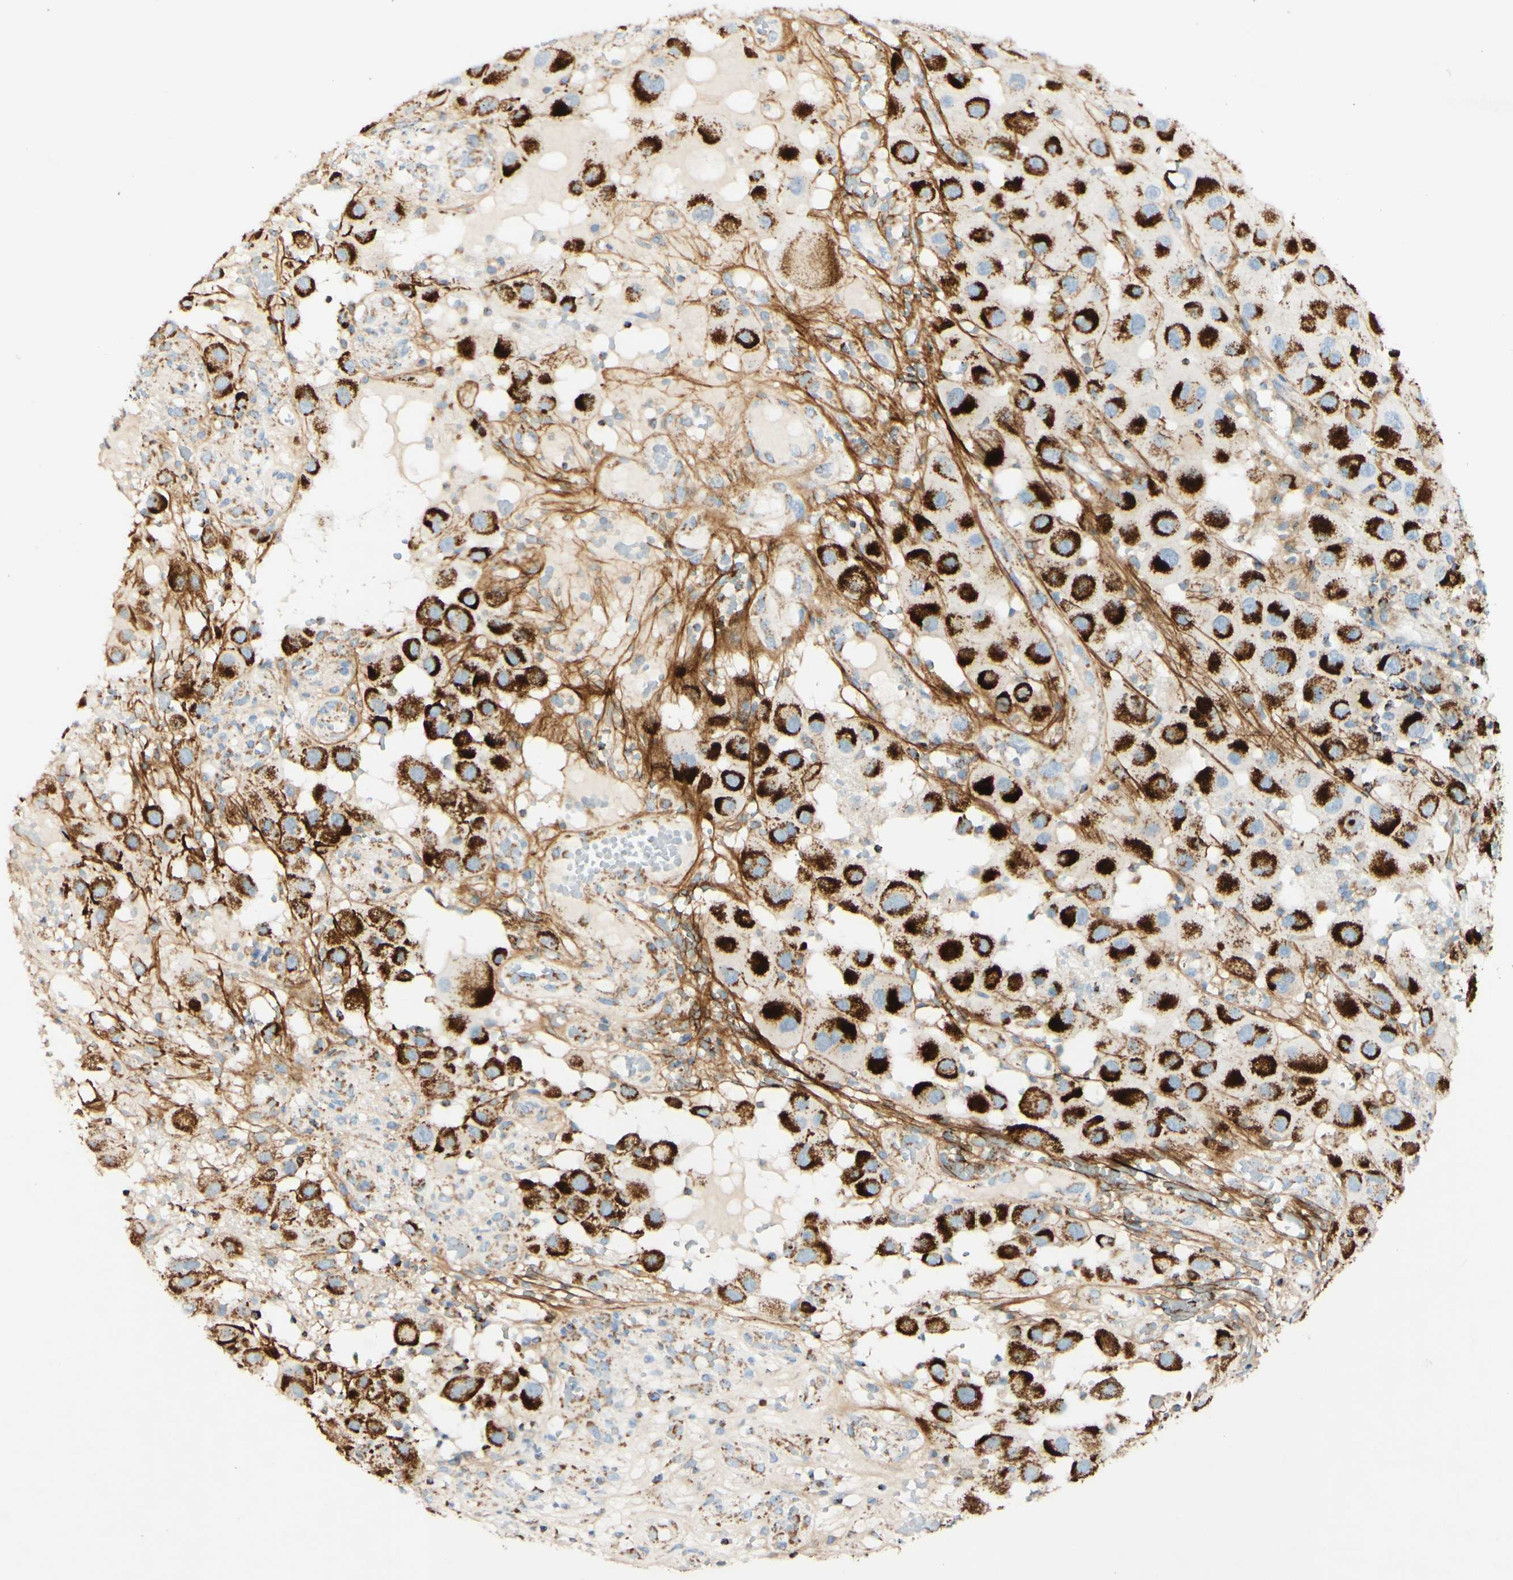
{"staining": {"intensity": "strong", "quantity": ">75%", "location": "cytoplasmic/membranous"}, "tissue": "melanoma", "cell_type": "Tumor cells", "image_type": "cancer", "snomed": [{"axis": "morphology", "description": "Malignant melanoma, NOS"}, {"axis": "topography", "description": "Skin"}], "caption": "Melanoma stained for a protein (brown) shows strong cytoplasmic/membranous positive expression in approximately >75% of tumor cells.", "gene": "OXCT1", "patient": {"sex": "female", "age": 81}}